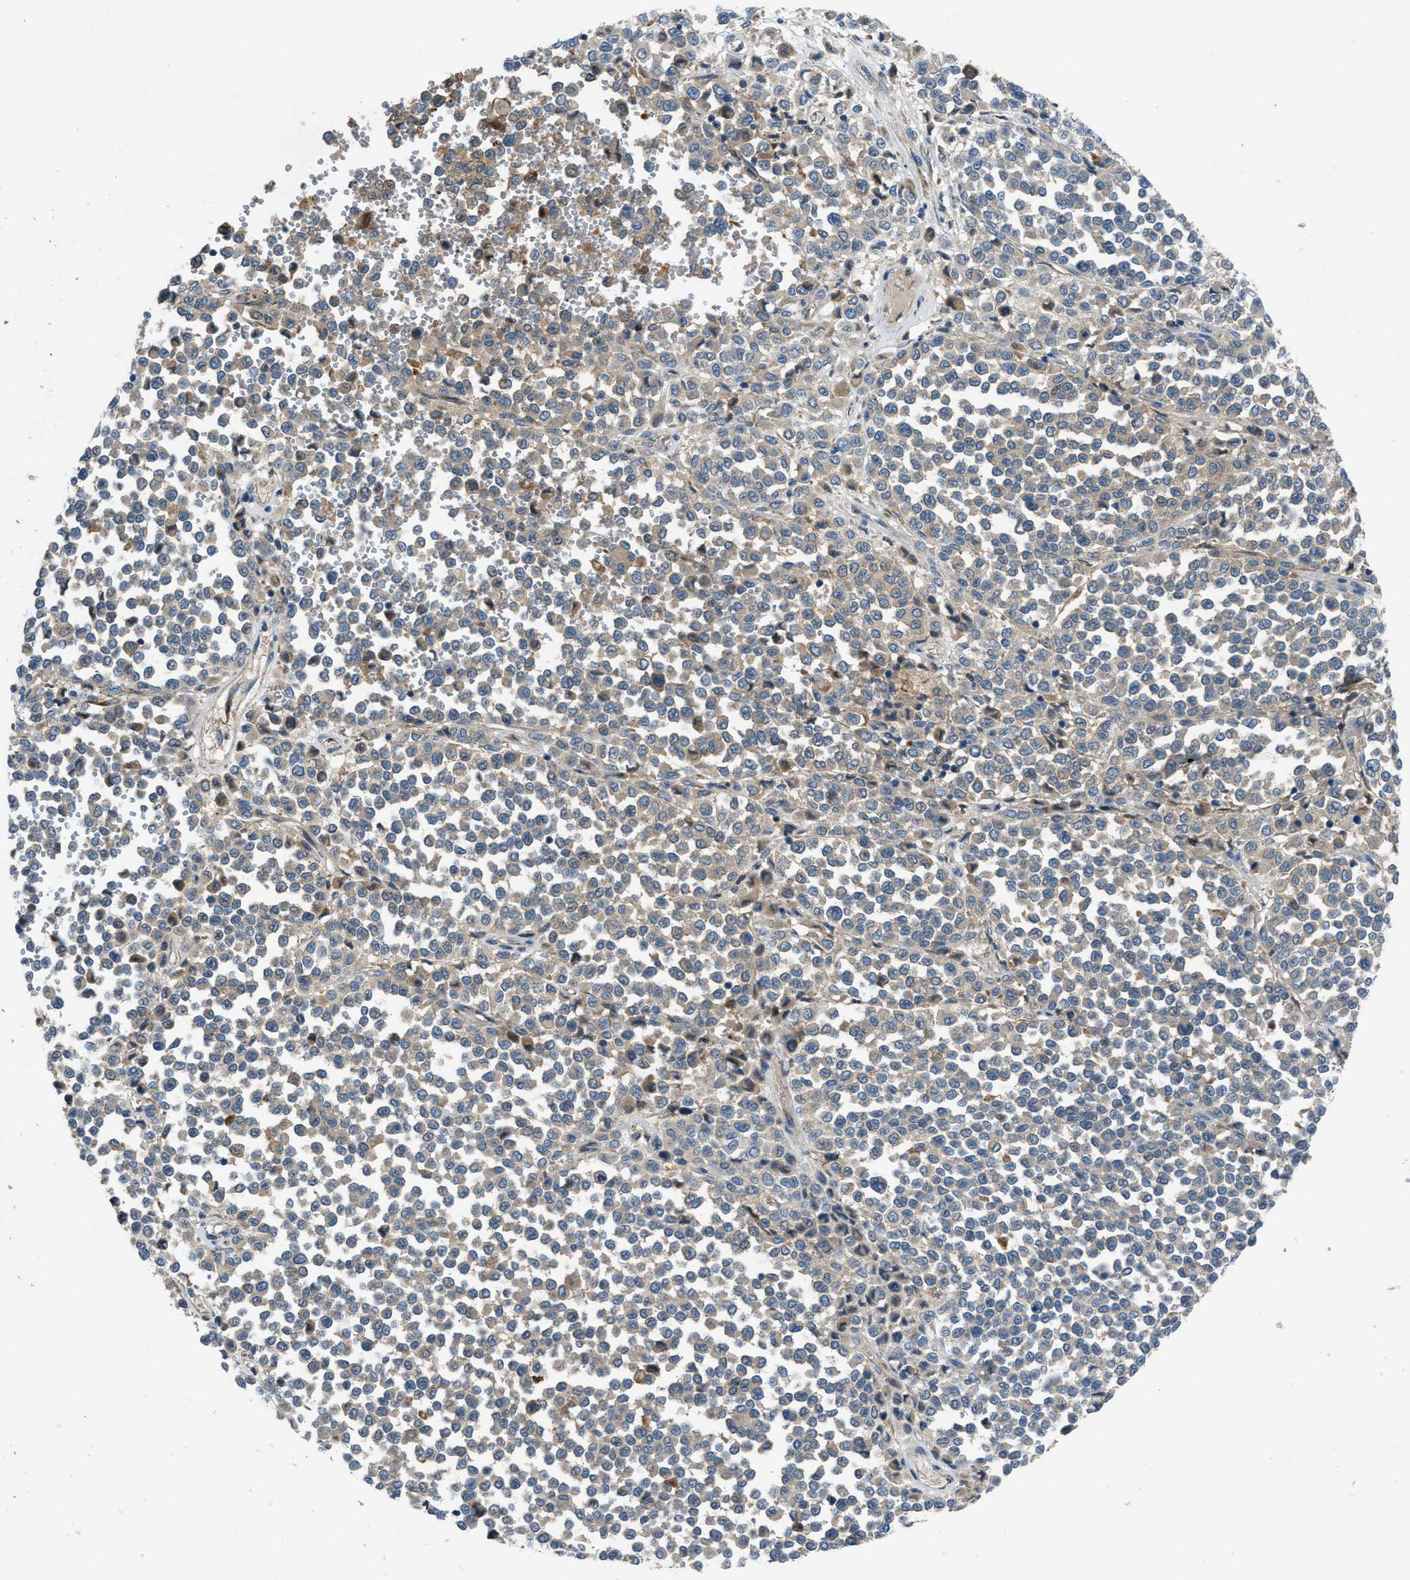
{"staining": {"intensity": "weak", "quantity": "25%-75%", "location": "cytoplasmic/membranous"}, "tissue": "melanoma", "cell_type": "Tumor cells", "image_type": "cancer", "snomed": [{"axis": "morphology", "description": "Malignant melanoma, Metastatic site"}, {"axis": "topography", "description": "Pancreas"}], "caption": "Protein analysis of malignant melanoma (metastatic site) tissue demonstrates weak cytoplasmic/membranous positivity in approximately 25%-75% of tumor cells.", "gene": "MAP3K20", "patient": {"sex": "female", "age": 30}}